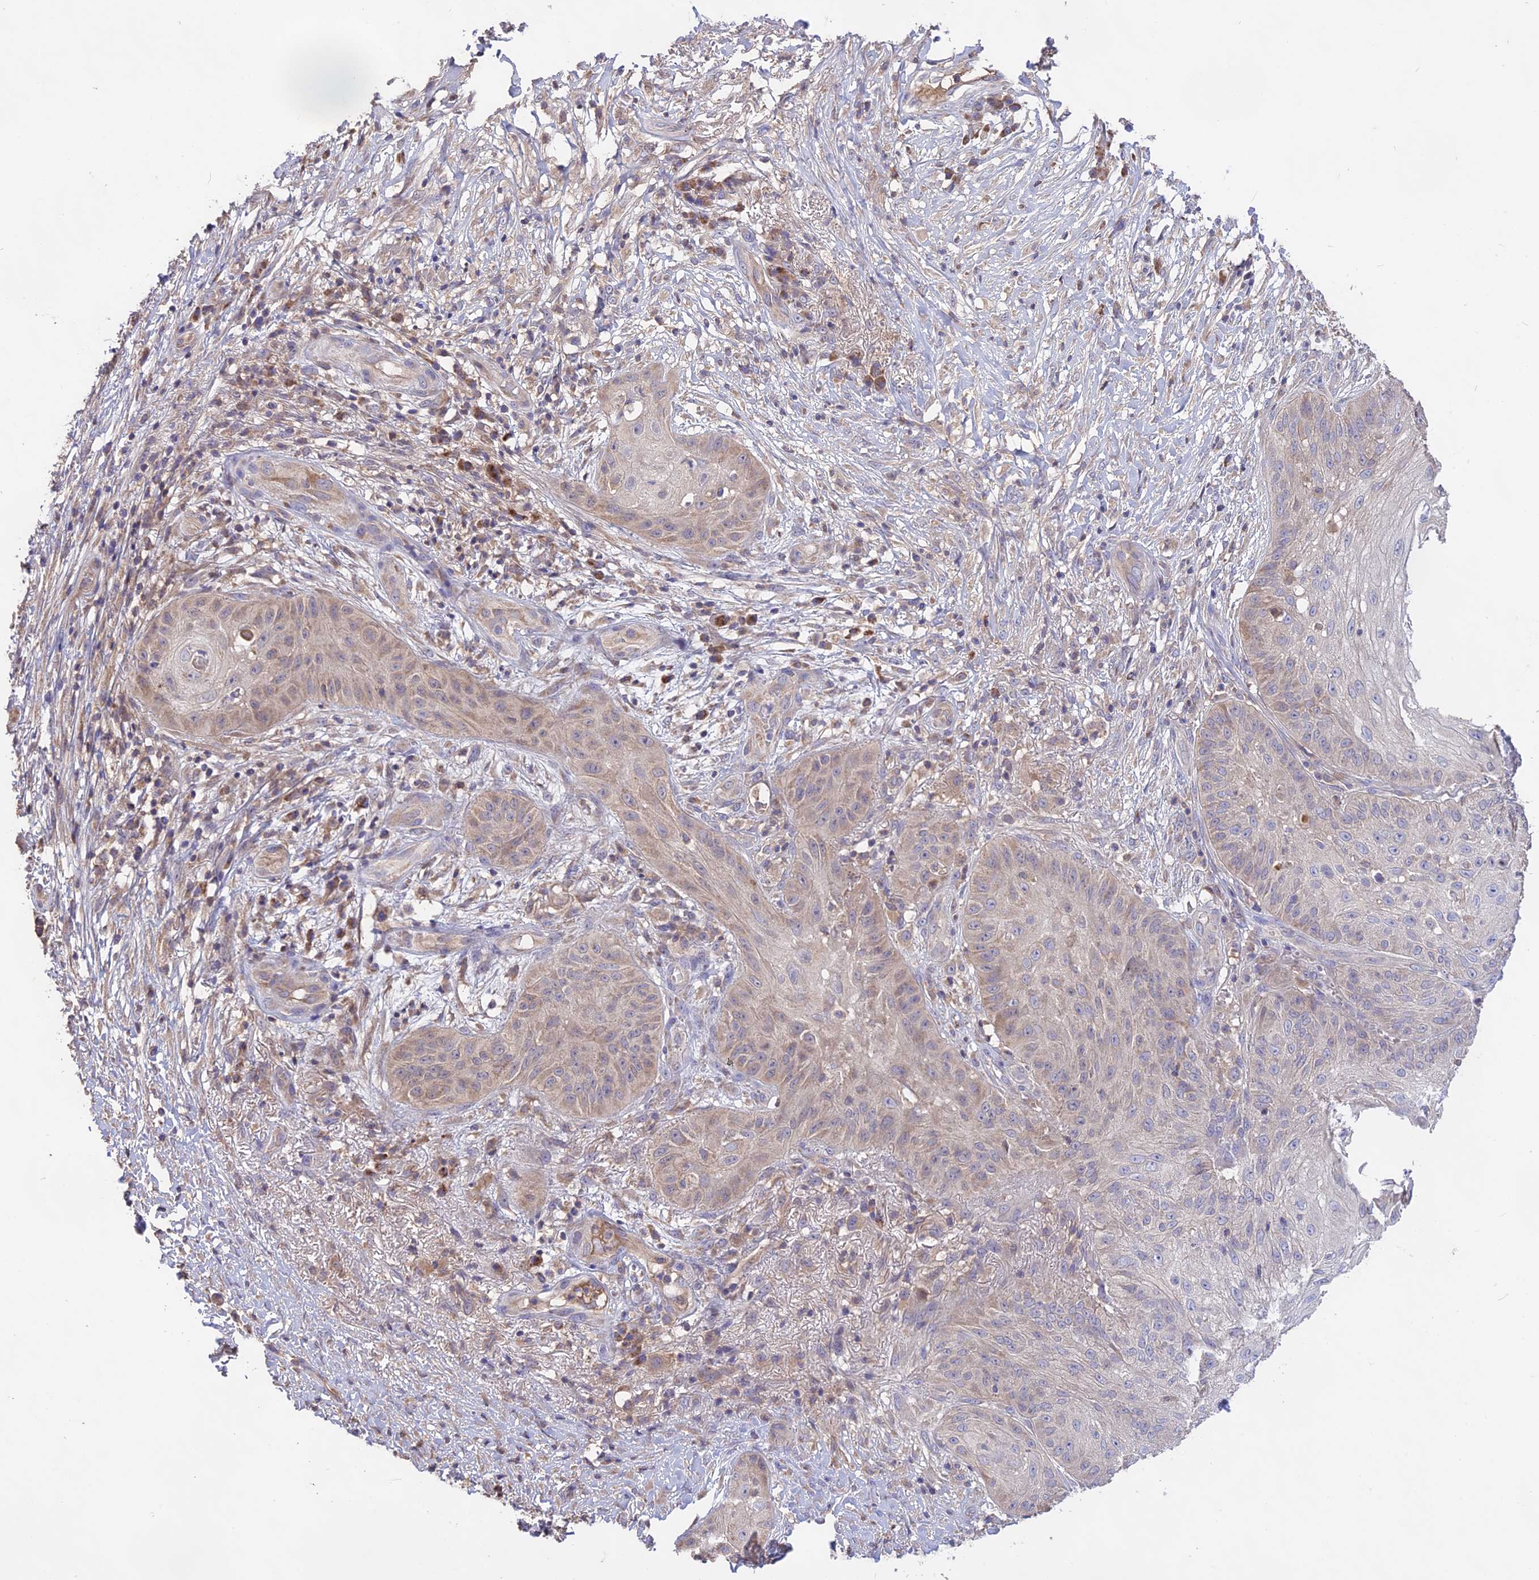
{"staining": {"intensity": "weak", "quantity": "<25%", "location": "cytoplasmic/membranous"}, "tissue": "skin cancer", "cell_type": "Tumor cells", "image_type": "cancer", "snomed": [{"axis": "morphology", "description": "Squamous cell carcinoma, NOS"}, {"axis": "topography", "description": "Skin"}], "caption": "Protein analysis of squamous cell carcinoma (skin) displays no significant staining in tumor cells.", "gene": "NUDT8", "patient": {"sex": "male", "age": 70}}